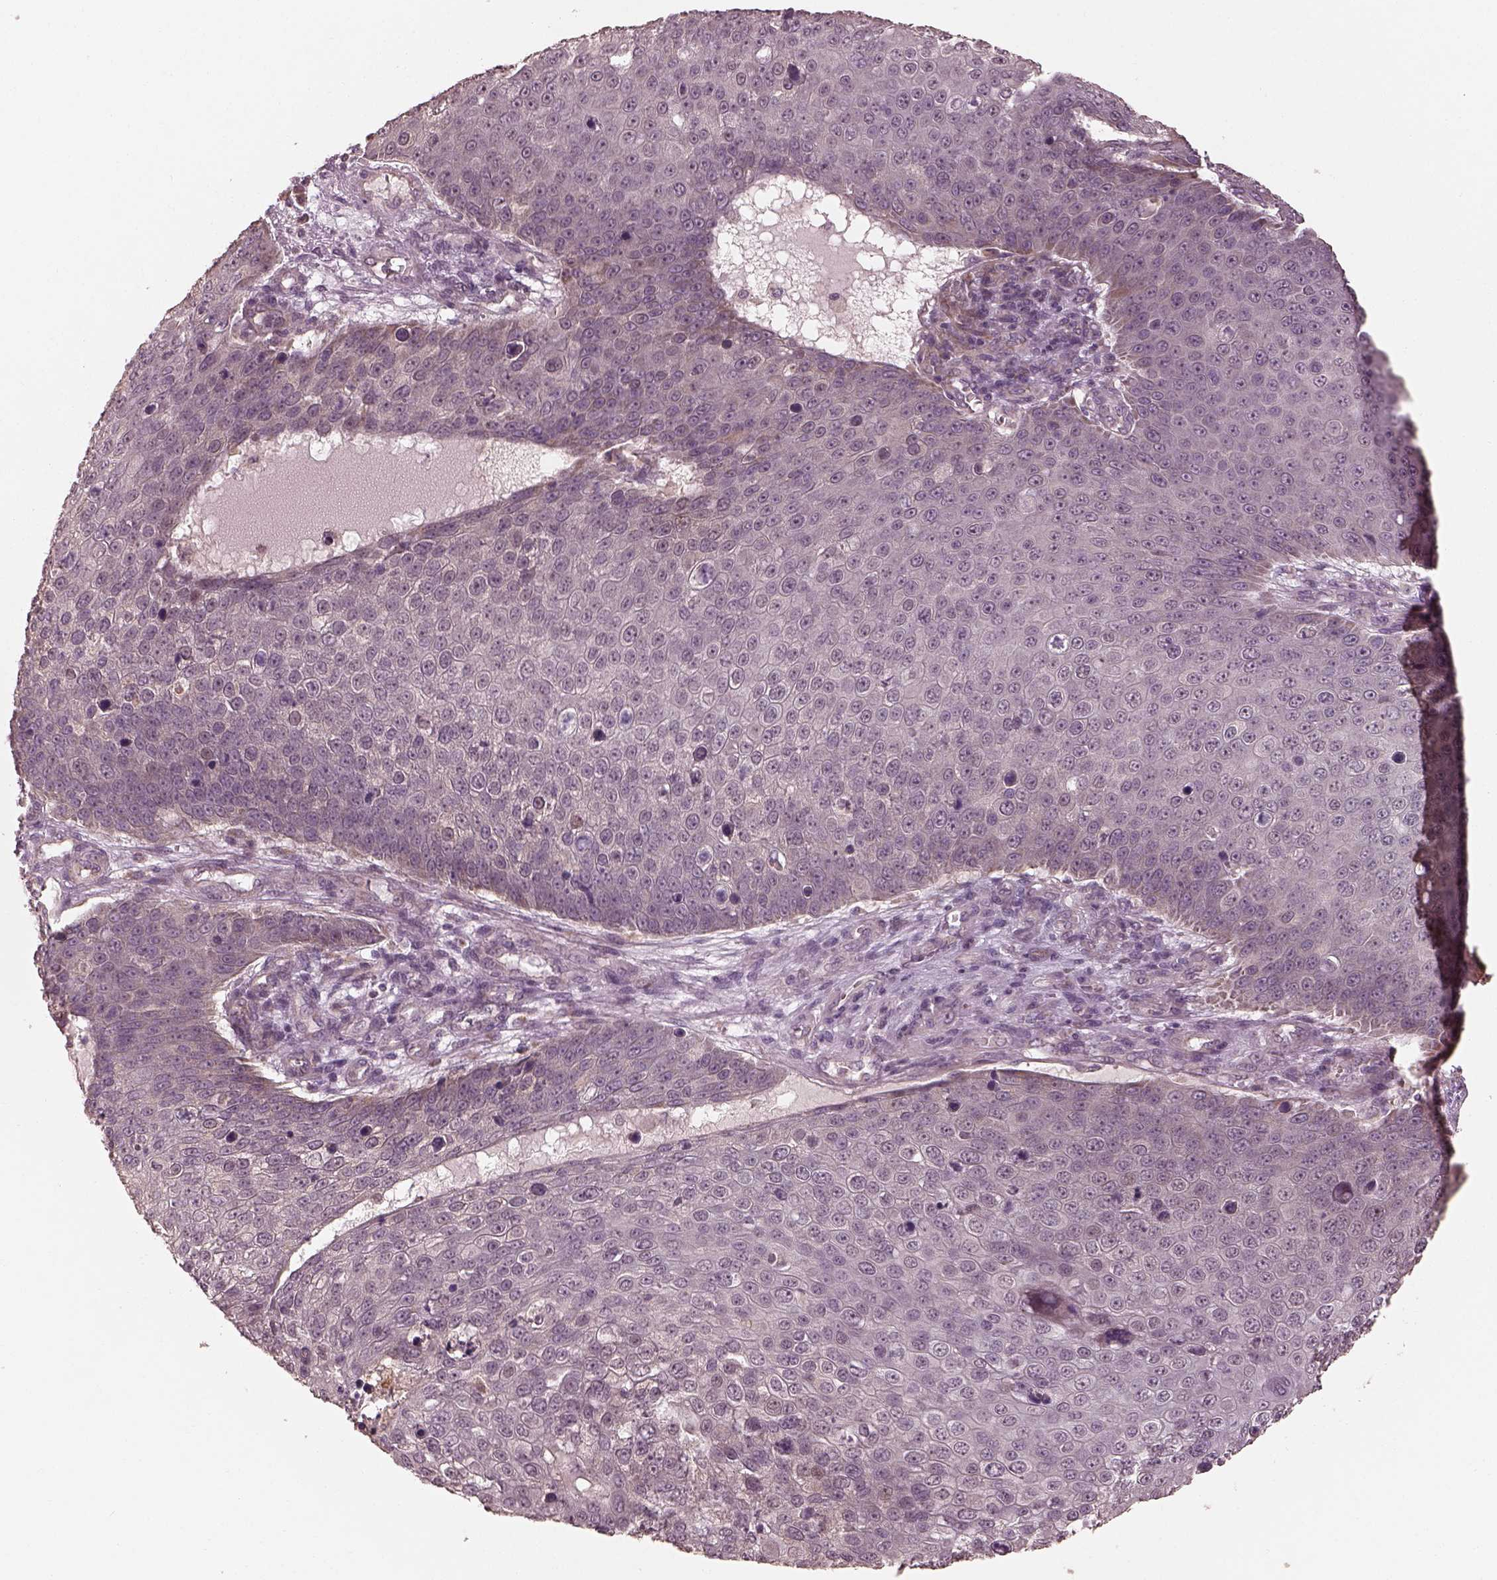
{"staining": {"intensity": "negative", "quantity": "none", "location": "none"}, "tissue": "skin cancer", "cell_type": "Tumor cells", "image_type": "cancer", "snomed": [{"axis": "morphology", "description": "Squamous cell carcinoma, NOS"}, {"axis": "topography", "description": "Skin"}], "caption": "The micrograph displays no staining of tumor cells in skin squamous cell carcinoma.", "gene": "SLC25A46", "patient": {"sex": "male", "age": 71}}